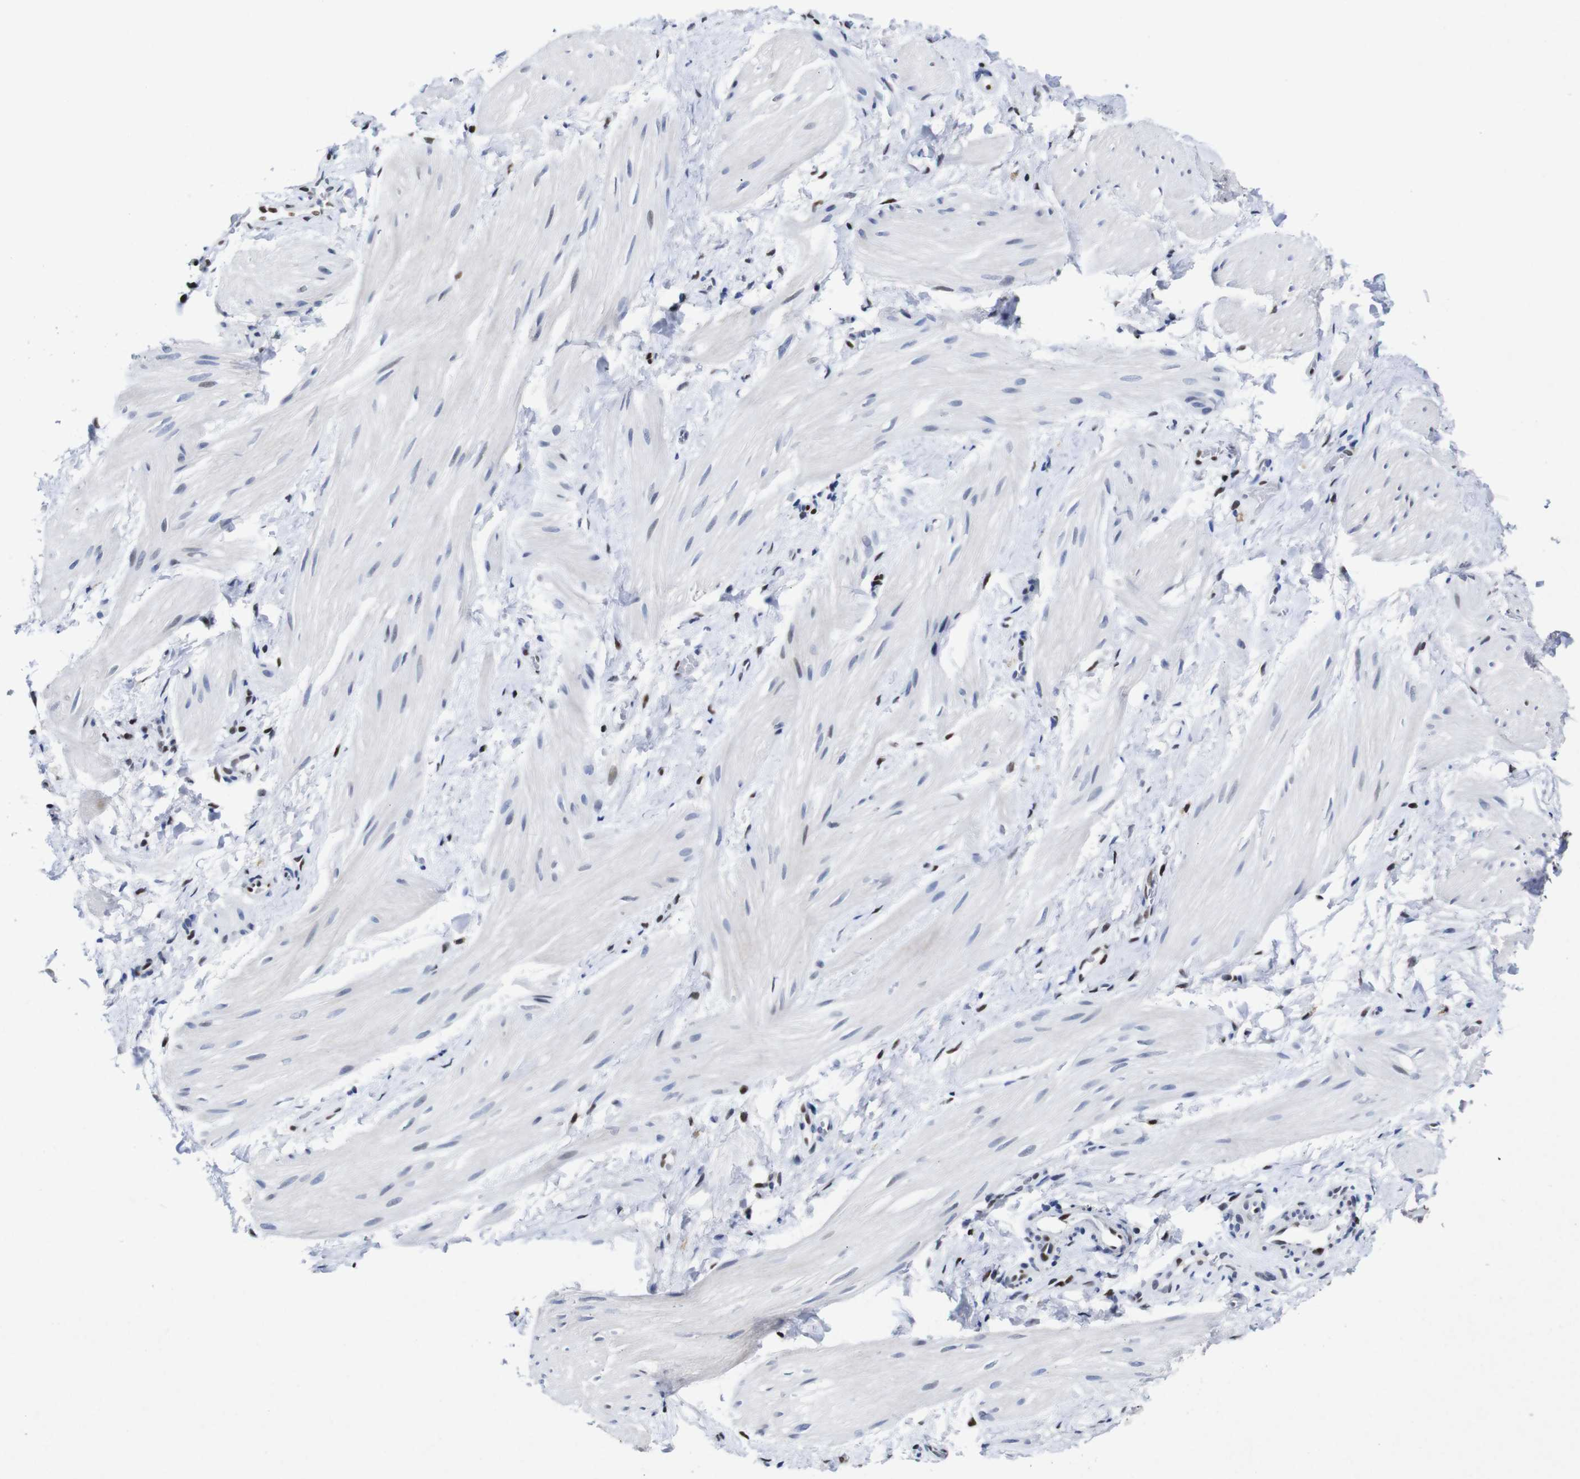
{"staining": {"intensity": "moderate", "quantity": "25%-75%", "location": "nuclear"}, "tissue": "smooth muscle", "cell_type": "Smooth muscle cells", "image_type": "normal", "snomed": [{"axis": "morphology", "description": "Normal tissue, NOS"}, {"axis": "topography", "description": "Smooth muscle"}], "caption": "Smooth muscle cells reveal moderate nuclear staining in about 25%-75% of cells in unremarkable smooth muscle. (DAB IHC, brown staining for protein, blue staining for nuclei).", "gene": "FOSL2", "patient": {"sex": "male", "age": 16}}